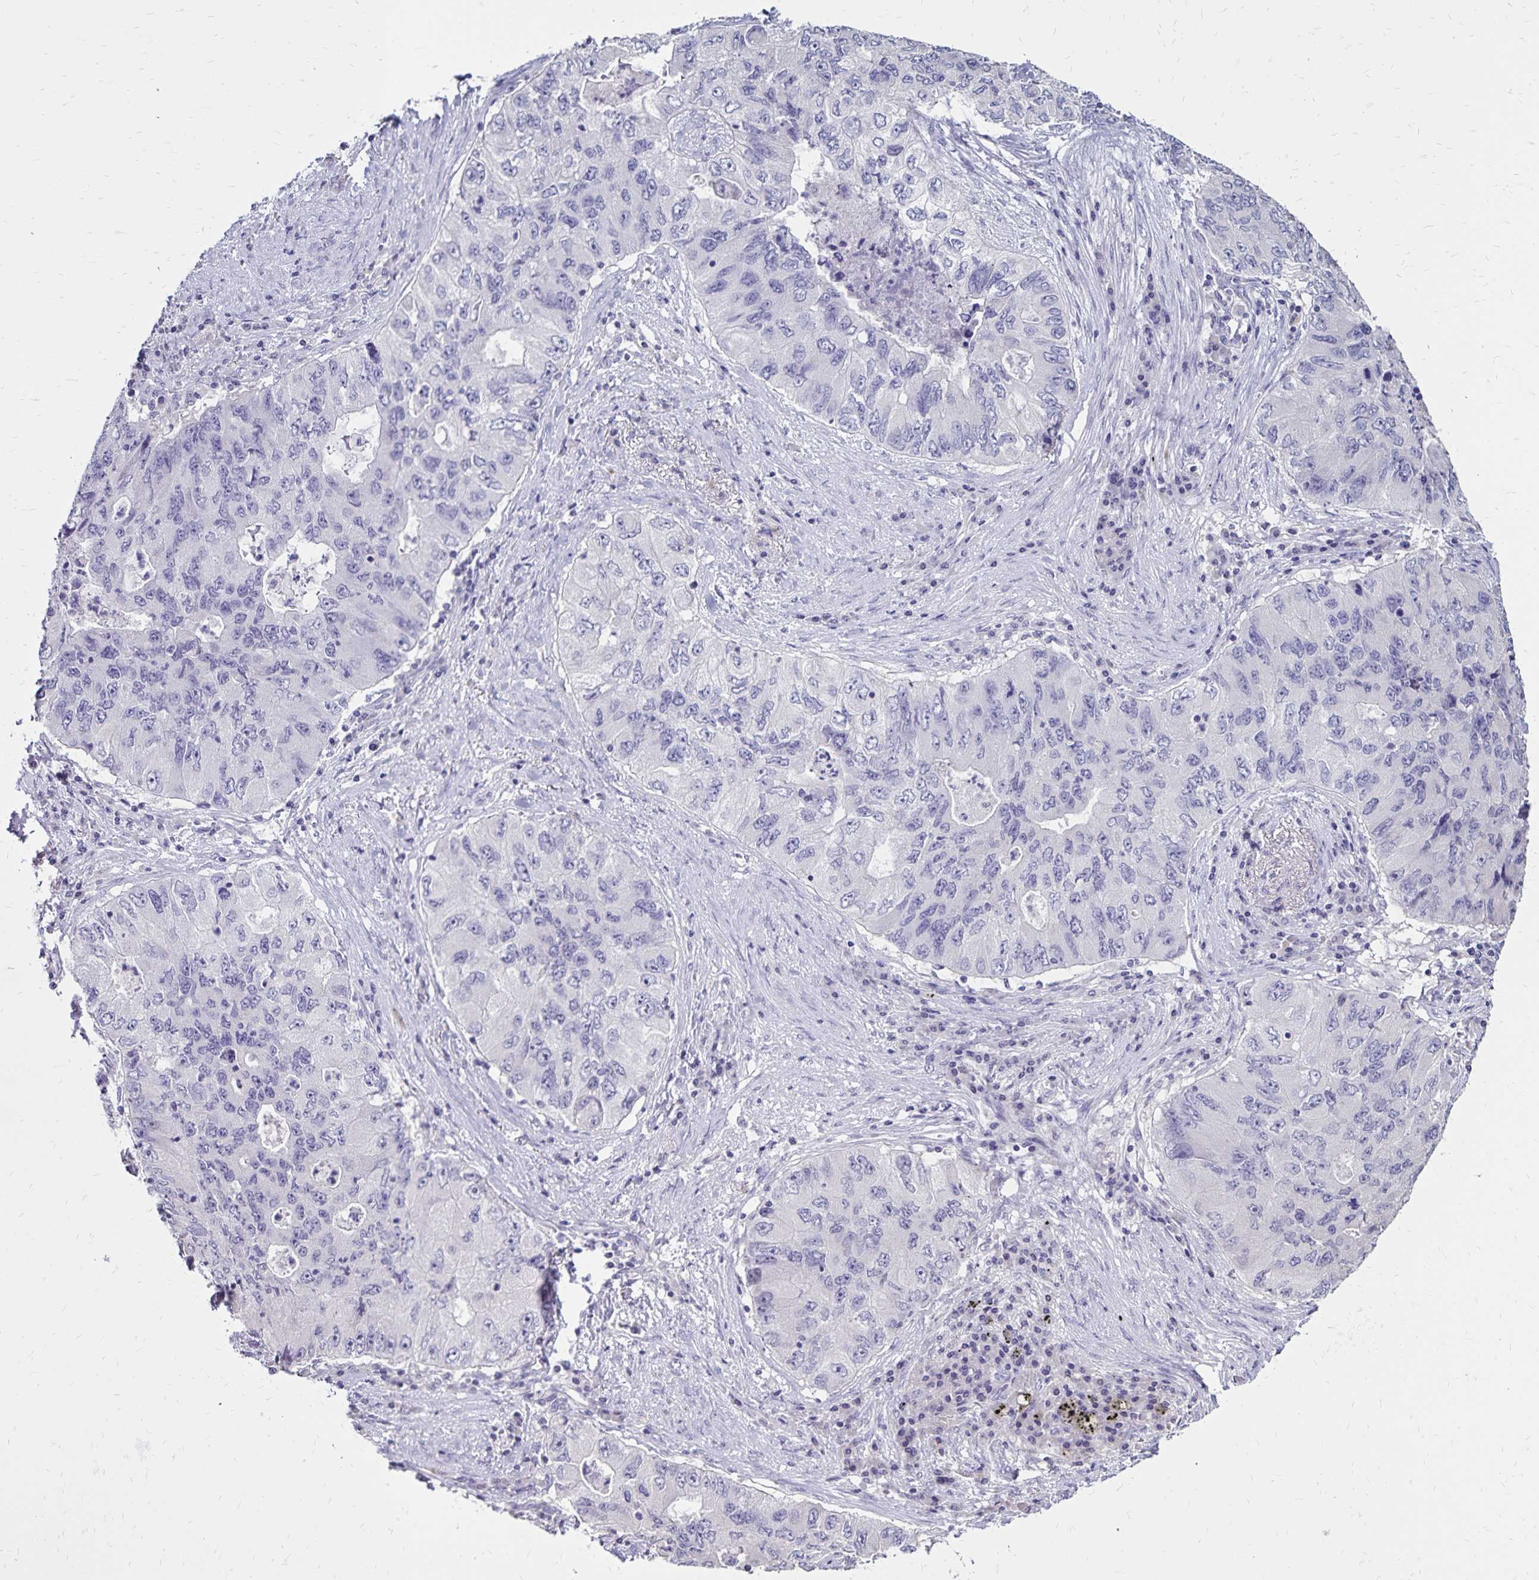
{"staining": {"intensity": "negative", "quantity": "none", "location": "none"}, "tissue": "lung cancer", "cell_type": "Tumor cells", "image_type": "cancer", "snomed": [{"axis": "morphology", "description": "Adenocarcinoma, NOS"}, {"axis": "morphology", "description": "Adenocarcinoma, metastatic, NOS"}, {"axis": "topography", "description": "Lymph node"}, {"axis": "topography", "description": "Lung"}], "caption": "Tumor cells show no significant protein positivity in lung metastatic adenocarcinoma.", "gene": "SH3GL3", "patient": {"sex": "female", "age": 54}}